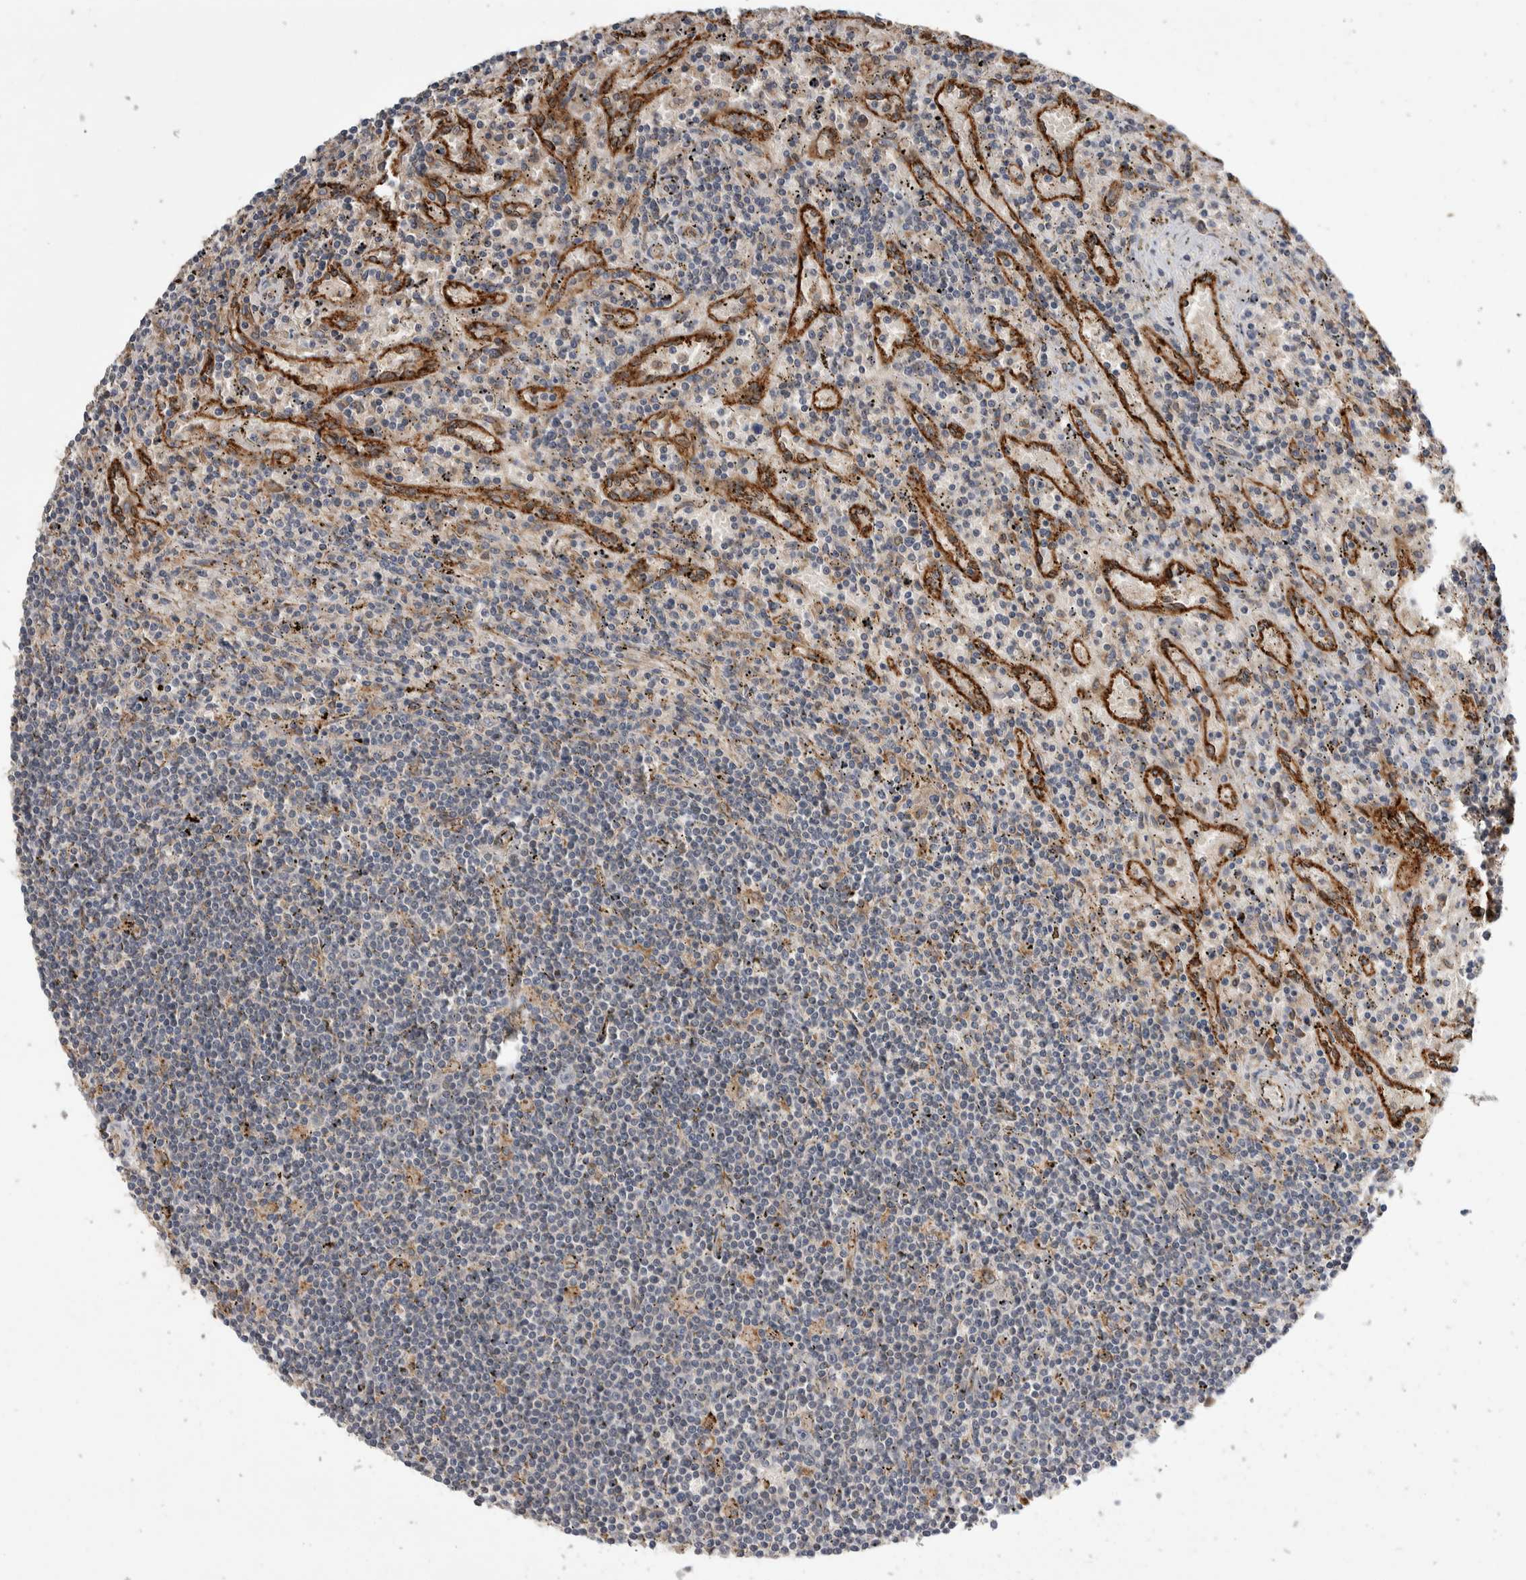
{"staining": {"intensity": "weak", "quantity": "<25%", "location": "cytoplasmic/membranous"}, "tissue": "lymphoma", "cell_type": "Tumor cells", "image_type": "cancer", "snomed": [{"axis": "morphology", "description": "Malignant lymphoma, non-Hodgkin's type, Low grade"}, {"axis": "topography", "description": "Spleen"}], "caption": "Immunohistochemistry (IHC) histopathology image of human lymphoma stained for a protein (brown), which demonstrates no staining in tumor cells.", "gene": "PRDM4", "patient": {"sex": "male", "age": 76}}